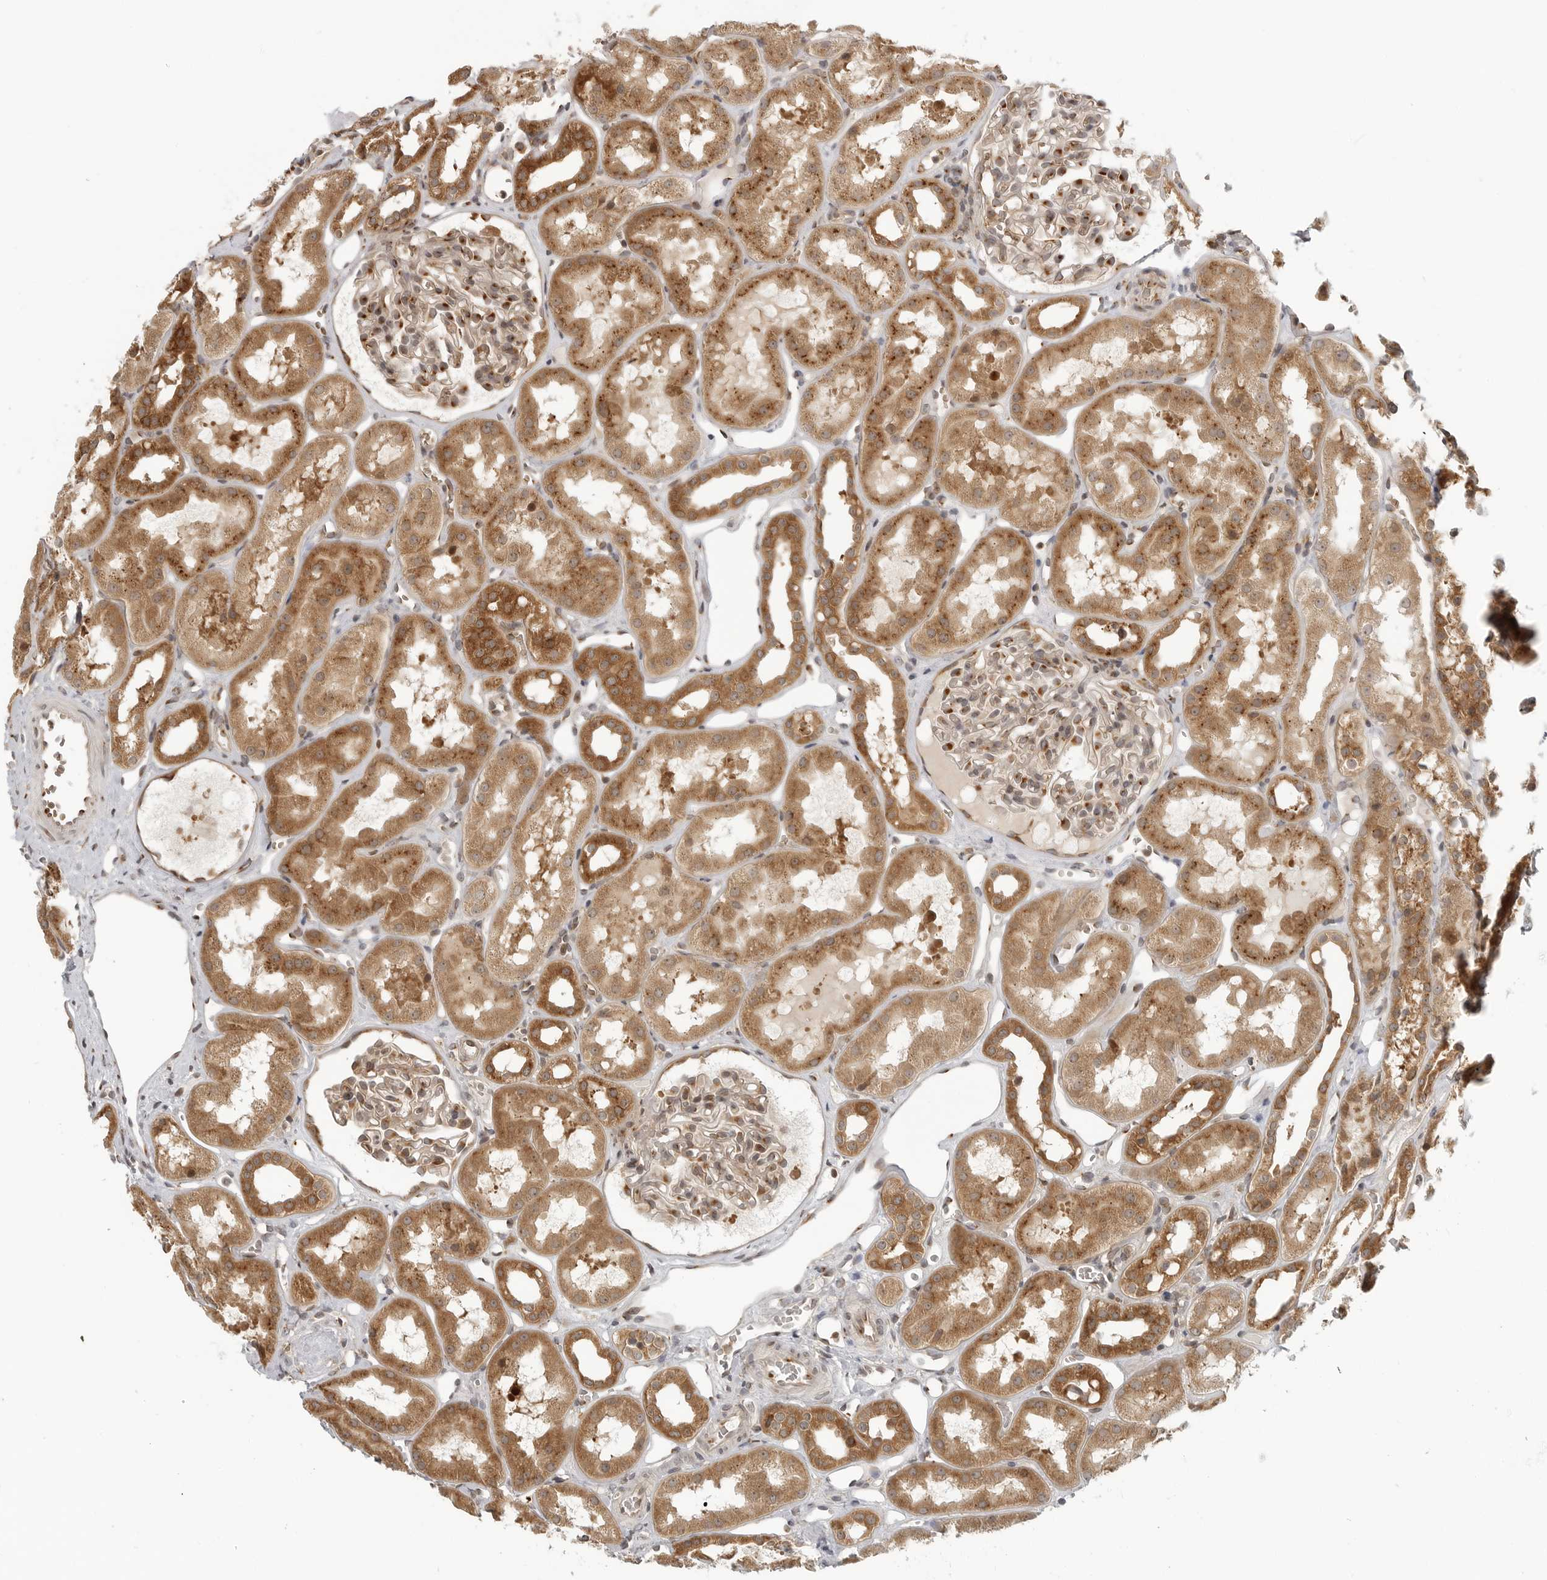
{"staining": {"intensity": "moderate", "quantity": ">75%", "location": "cytoplasmic/membranous"}, "tissue": "kidney", "cell_type": "Cells in glomeruli", "image_type": "normal", "snomed": [{"axis": "morphology", "description": "Normal tissue, NOS"}, {"axis": "topography", "description": "Kidney"}], "caption": "A brown stain shows moderate cytoplasmic/membranous positivity of a protein in cells in glomeruli of benign human kidney.", "gene": "COPA", "patient": {"sex": "male", "age": 16}}